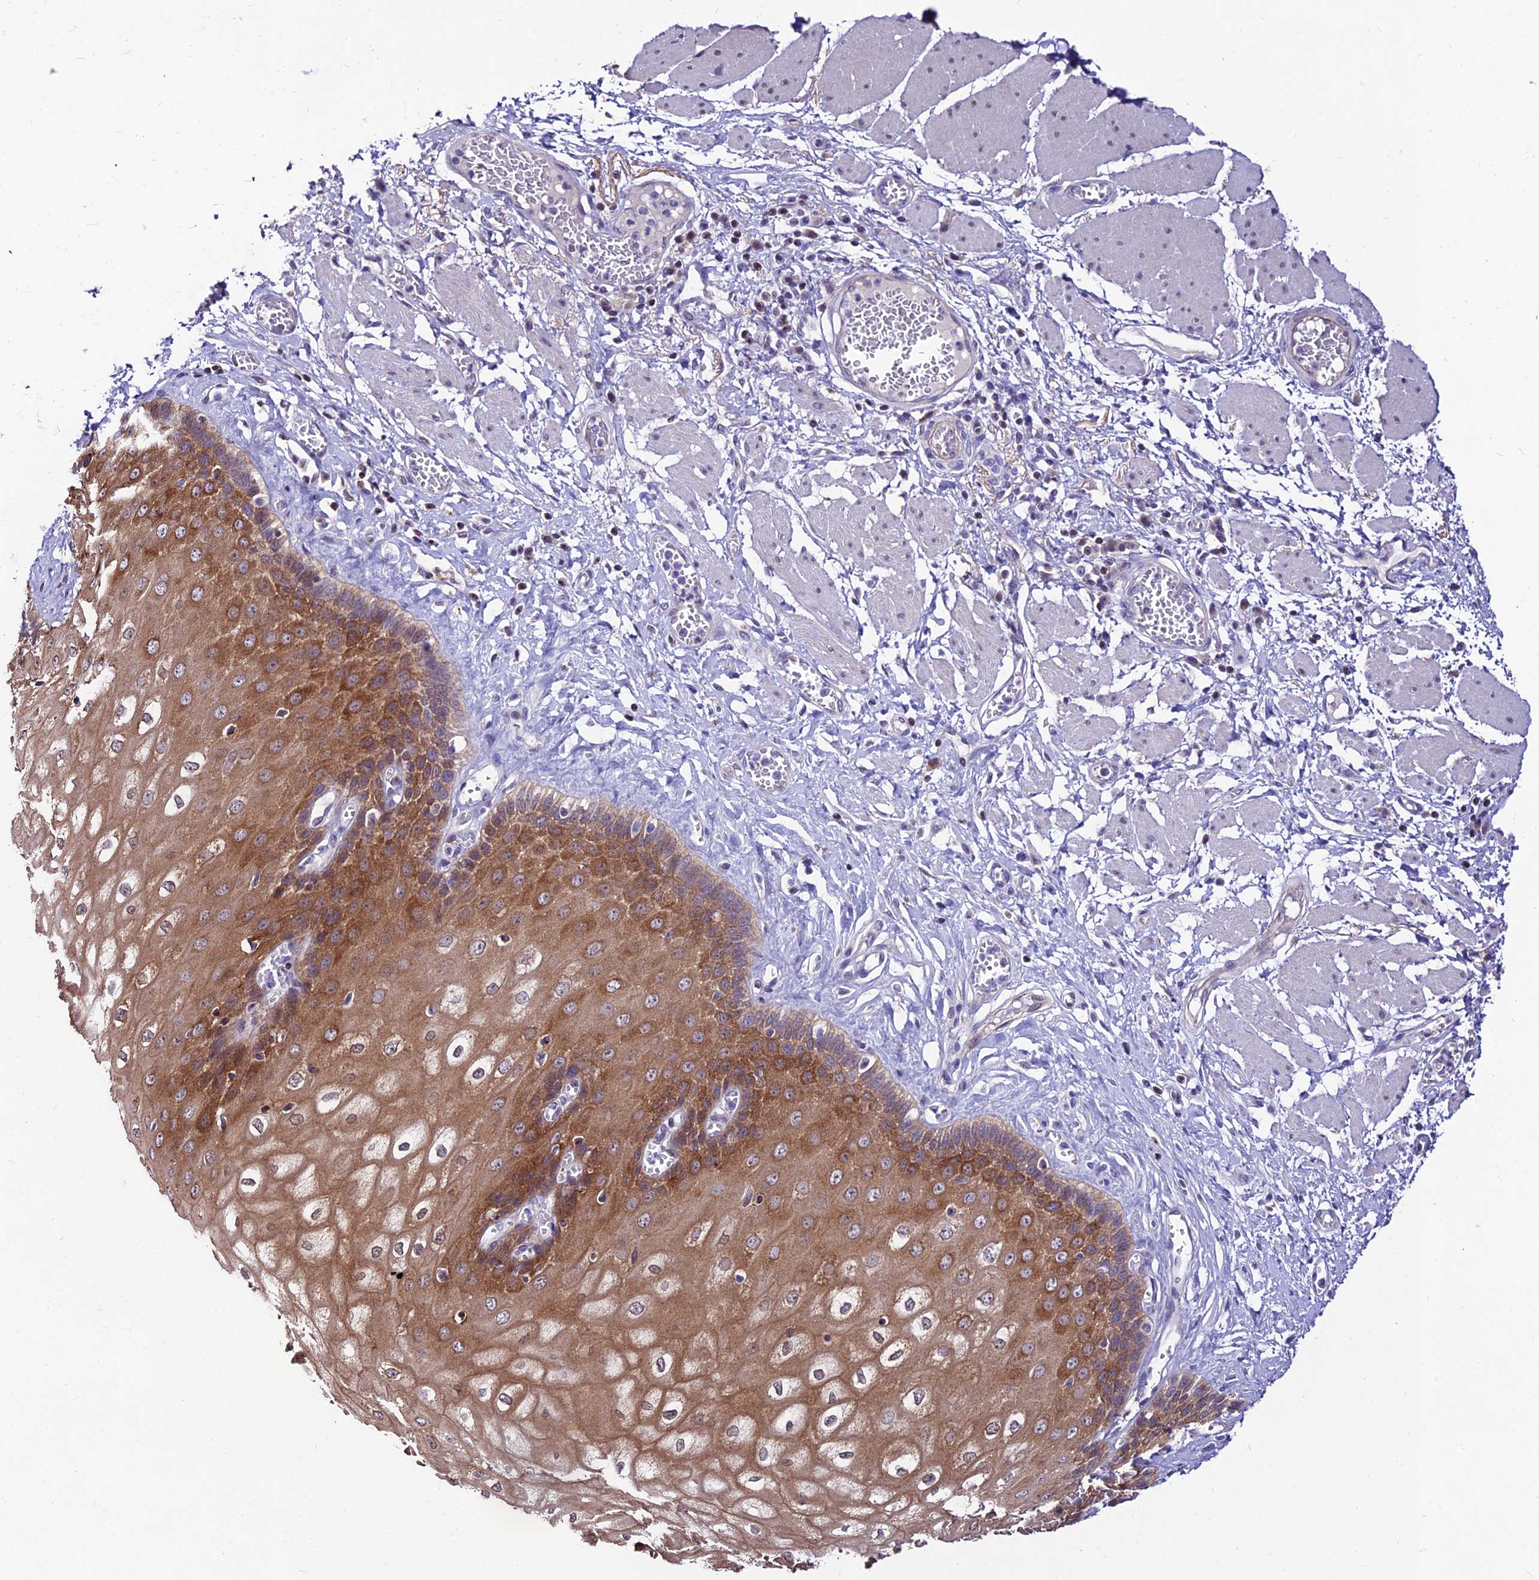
{"staining": {"intensity": "strong", "quantity": "25%-75%", "location": "cytoplasmic/membranous"}, "tissue": "esophagus", "cell_type": "Squamous epithelial cells", "image_type": "normal", "snomed": [{"axis": "morphology", "description": "Normal tissue, NOS"}, {"axis": "topography", "description": "Esophagus"}], "caption": "A high amount of strong cytoplasmic/membranous staining is present in about 25%-75% of squamous epithelial cells in benign esophagus.", "gene": "C6orf132", "patient": {"sex": "male", "age": 60}}